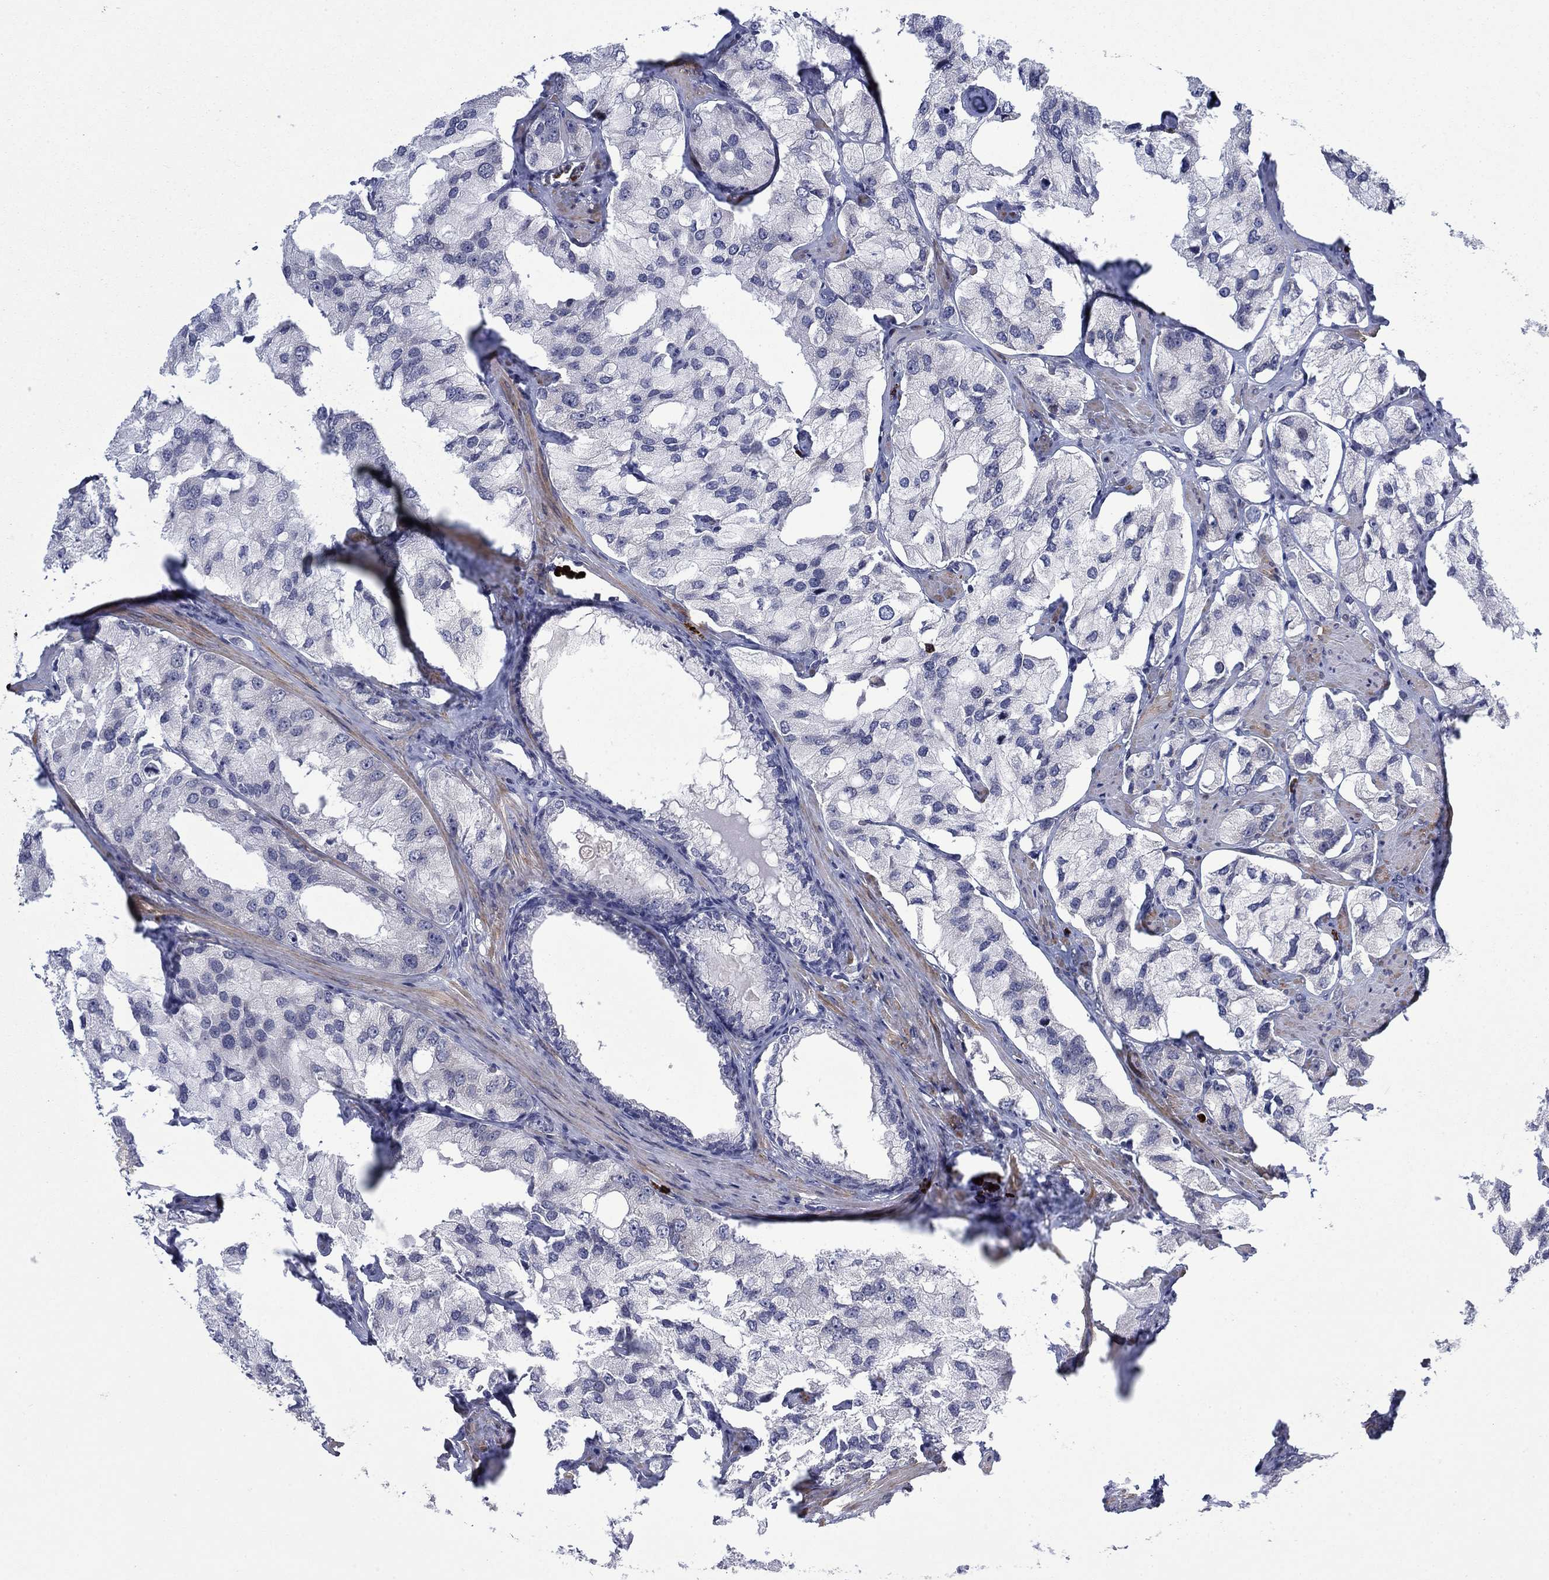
{"staining": {"intensity": "negative", "quantity": "none", "location": "none"}, "tissue": "prostate cancer", "cell_type": "Tumor cells", "image_type": "cancer", "snomed": [{"axis": "morphology", "description": "Adenocarcinoma, NOS"}, {"axis": "topography", "description": "Prostate and seminal vesicle, NOS"}, {"axis": "topography", "description": "Prostate"}], "caption": "Tumor cells show no significant staining in adenocarcinoma (prostate).", "gene": "MTRFR", "patient": {"sex": "male", "age": 64}}